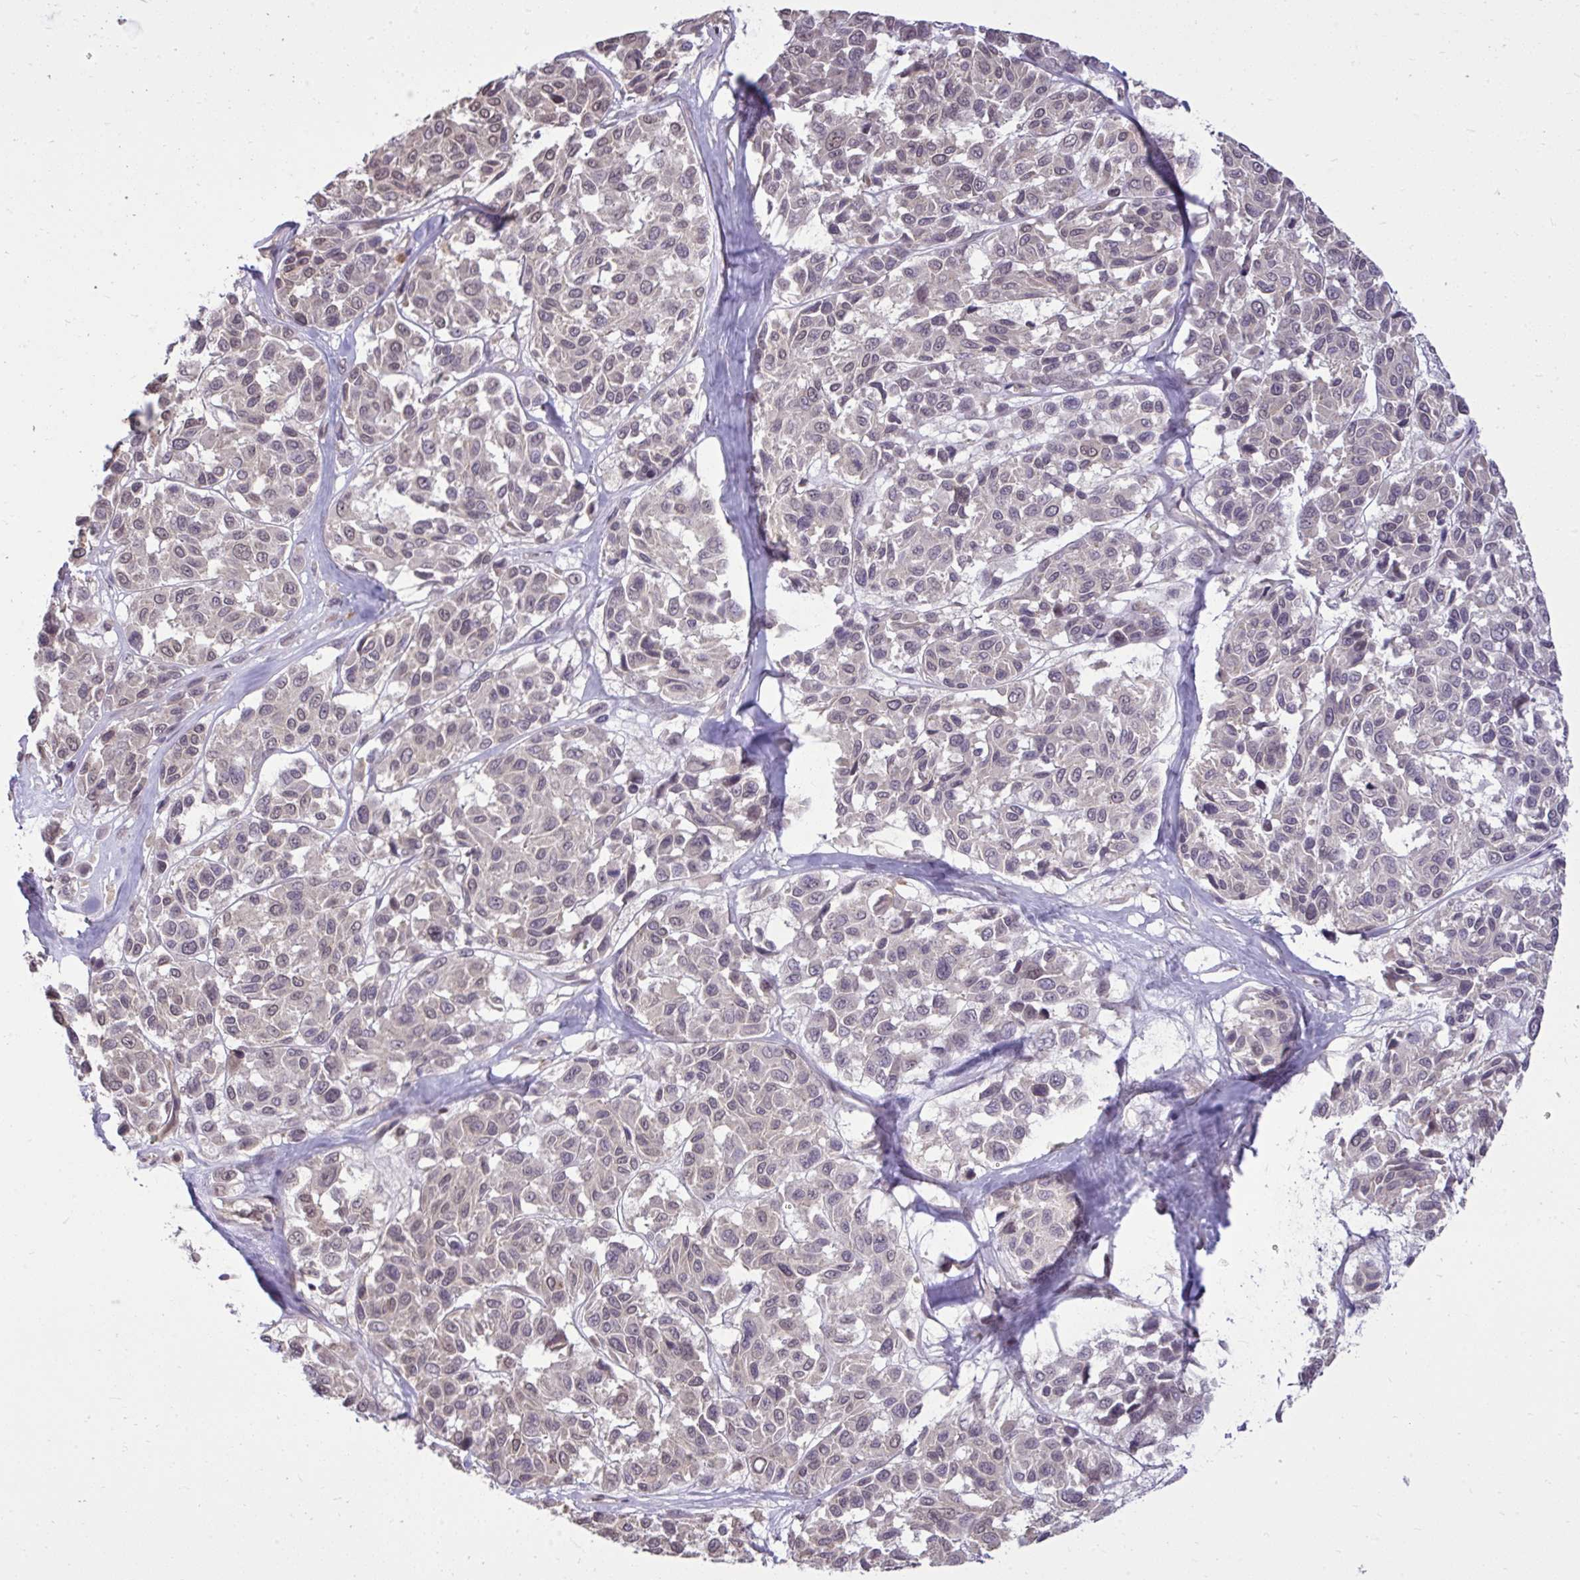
{"staining": {"intensity": "weak", "quantity": "<25%", "location": "nuclear"}, "tissue": "melanoma", "cell_type": "Tumor cells", "image_type": "cancer", "snomed": [{"axis": "morphology", "description": "Malignant melanoma, NOS"}, {"axis": "topography", "description": "Skin"}], "caption": "The immunohistochemistry (IHC) image has no significant positivity in tumor cells of melanoma tissue.", "gene": "CYP20A1", "patient": {"sex": "female", "age": 66}}